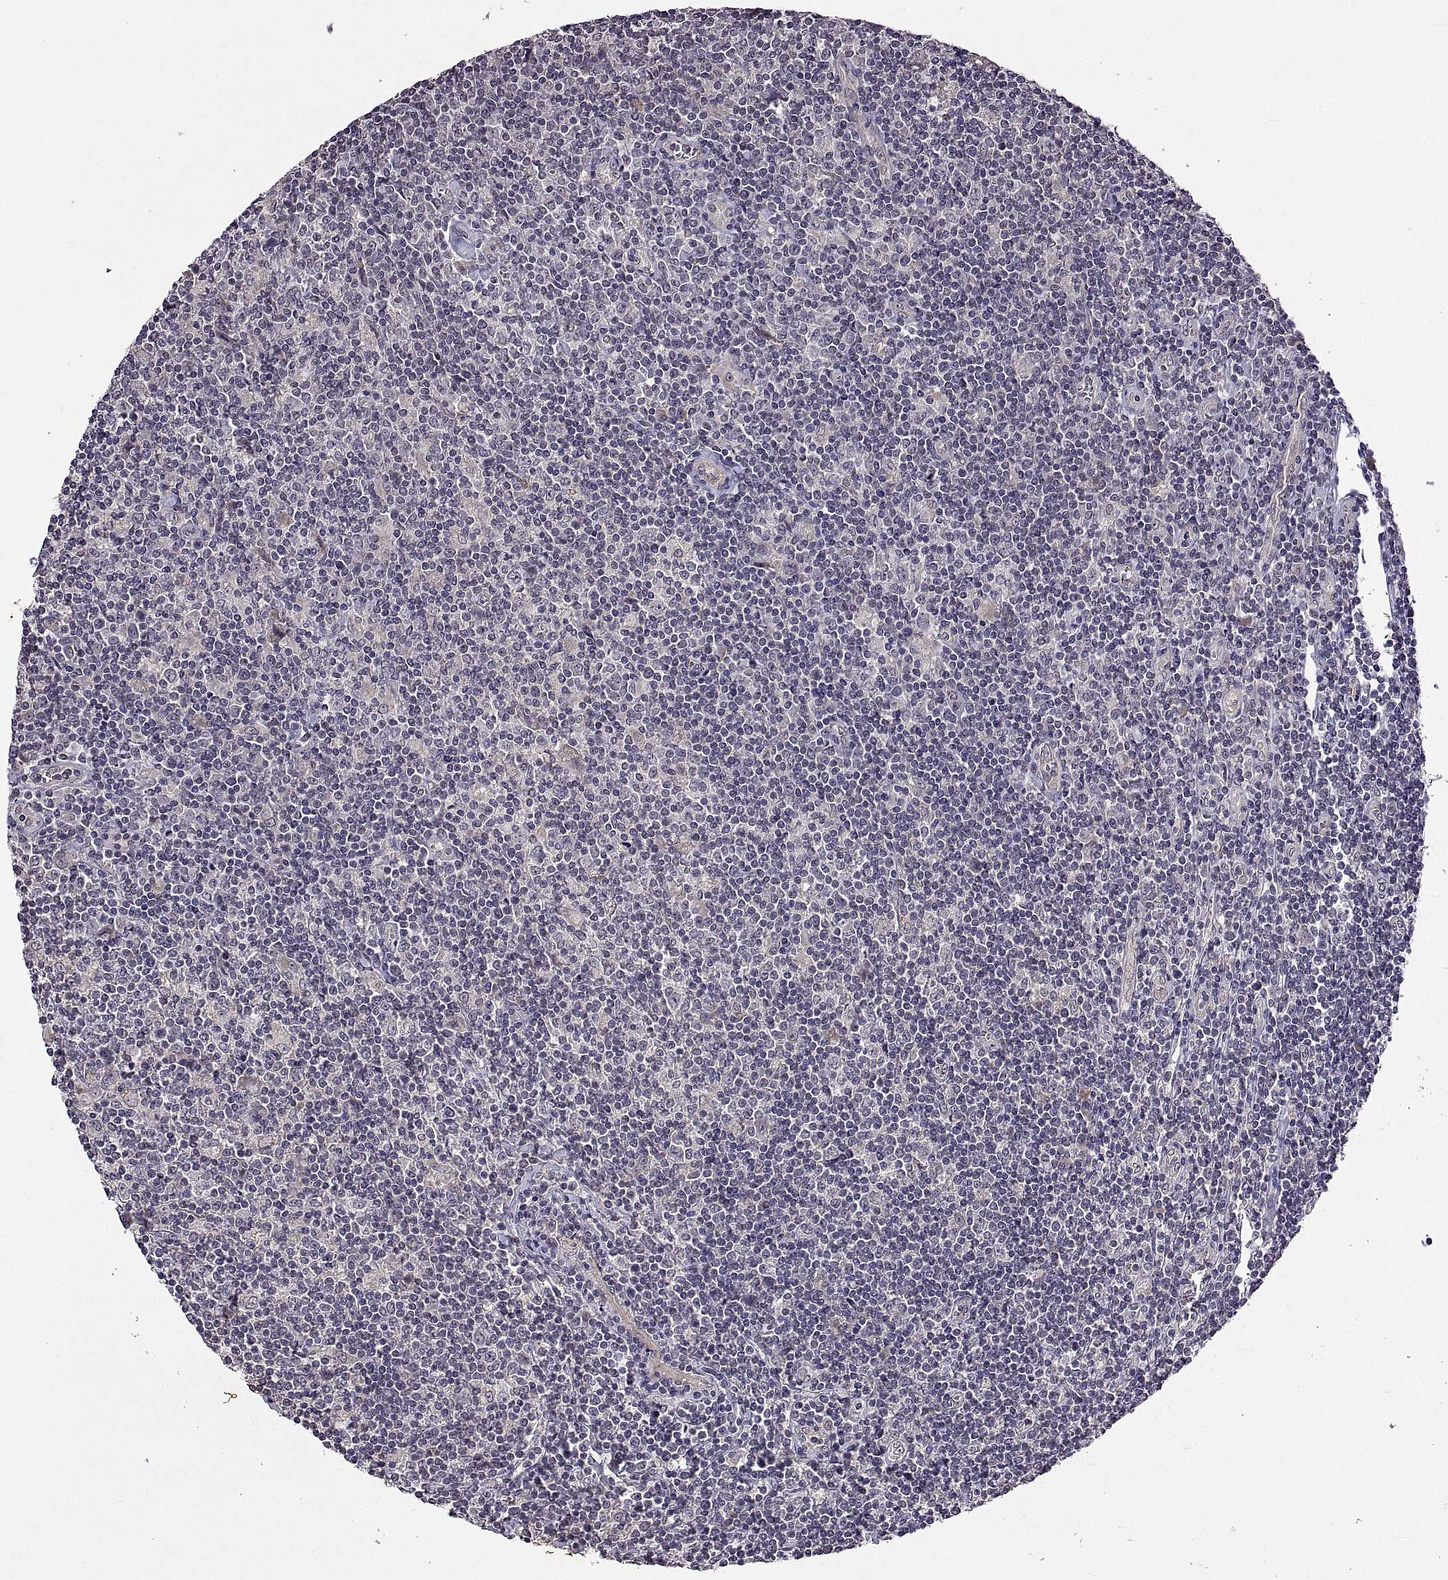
{"staining": {"intensity": "negative", "quantity": "none", "location": "none"}, "tissue": "lymphoma", "cell_type": "Tumor cells", "image_type": "cancer", "snomed": [{"axis": "morphology", "description": "Hodgkin's disease, NOS"}, {"axis": "topography", "description": "Lymph node"}], "caption": "Tumor cells show no significant protein expression in Hodgkin's disease.", "gene": "LAMA1", "patient": {"sex": "male", "age": 40}}